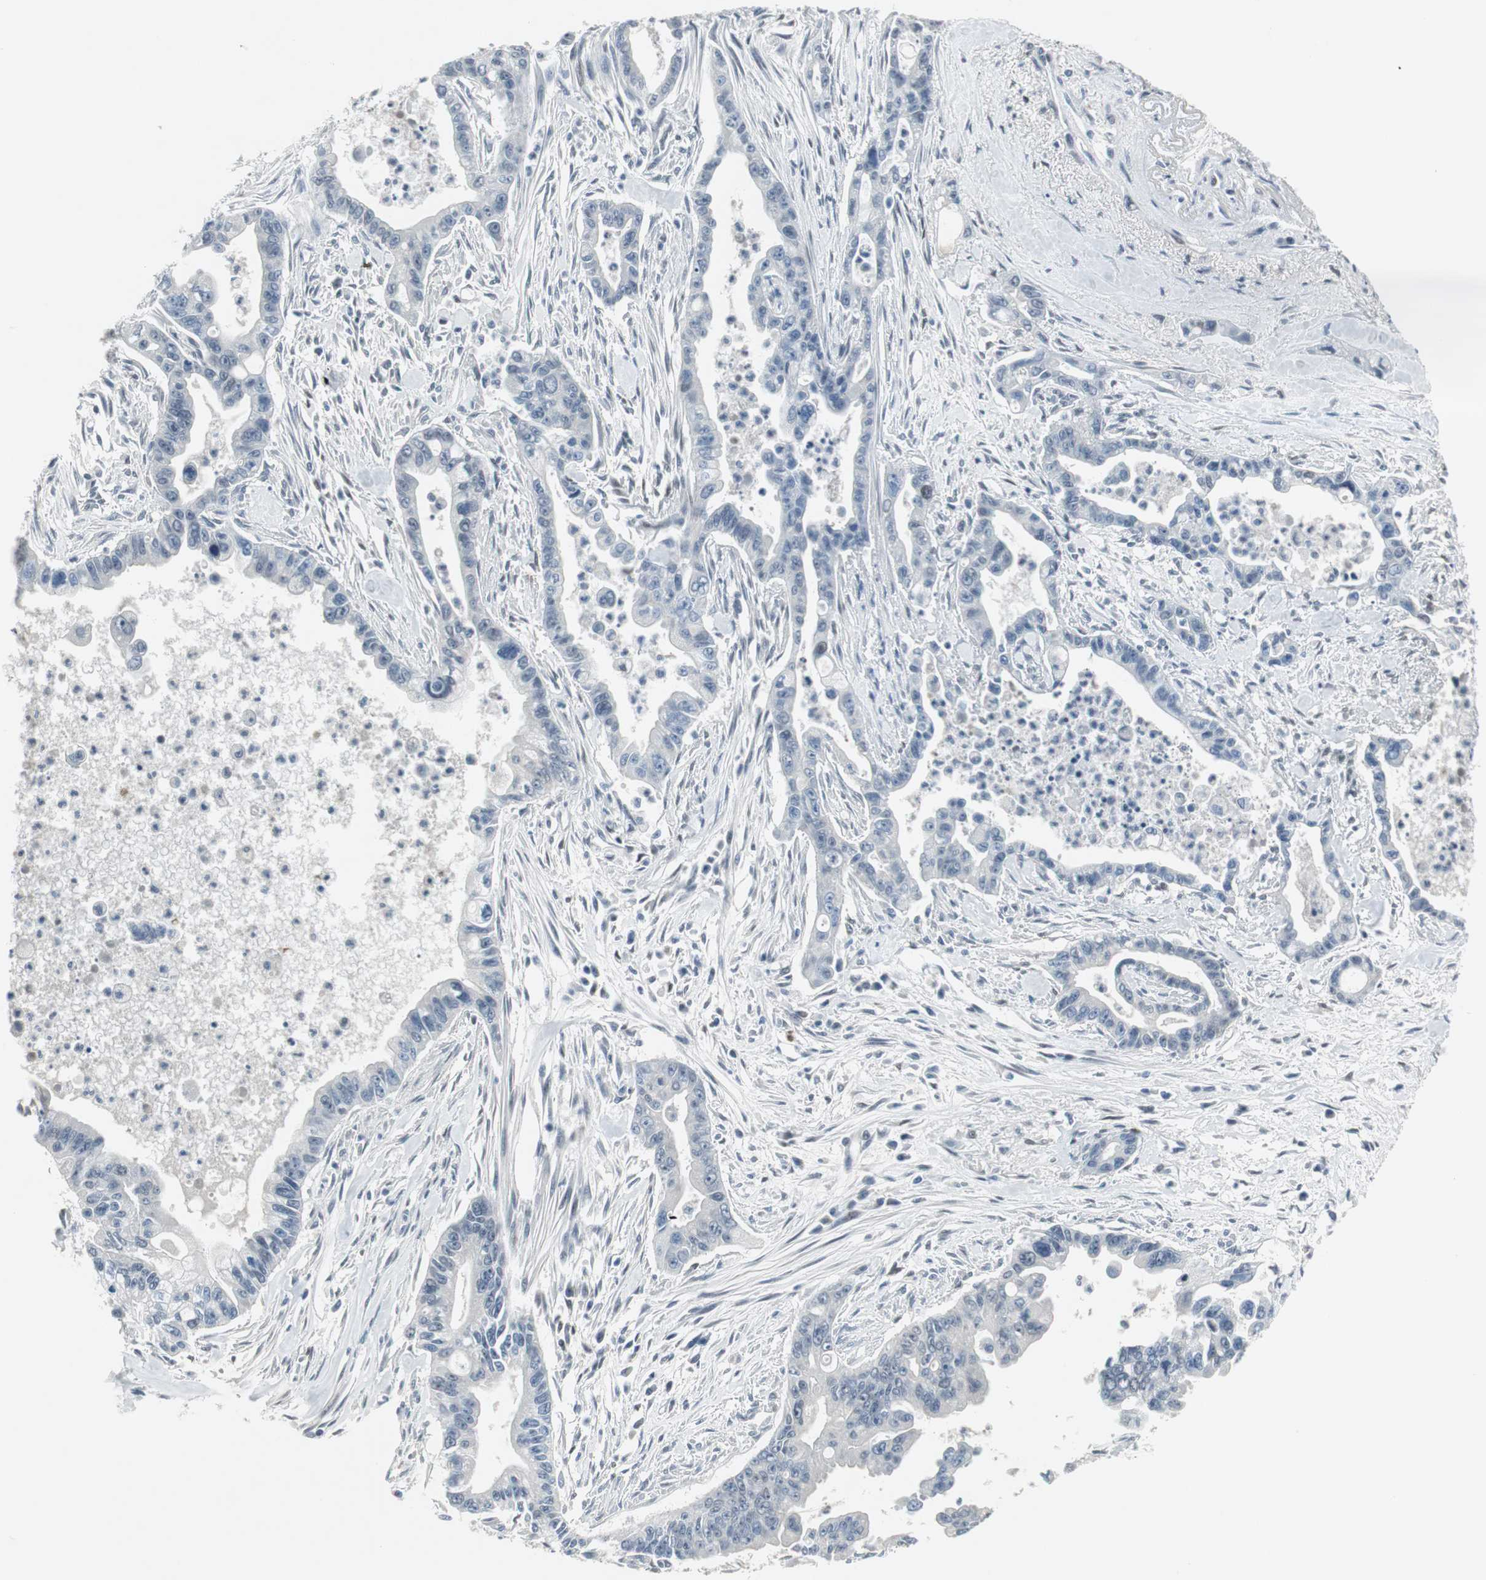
{"staining": {"intensity": "negative", "quantity": "none", "location": "none"}, "tissue": "pancreatic cancer", "cell_type": "Tumor cells", "image_type": "cancer", "snomed": [{"axis": "morphology", "description": "Adenocarcinoma, NOS"}, {"axis": "topography", "description": "Pancreas"}], "caption": "Adenocarcinoma (pancreatic) was stained to show a protein in brown. There is no significant staining in tumor cells. (Immunohistochemistry, brightfield microscopy, high magnification).", "gene": "ELK1", "patient": {"sex": "male", "age": 70}}